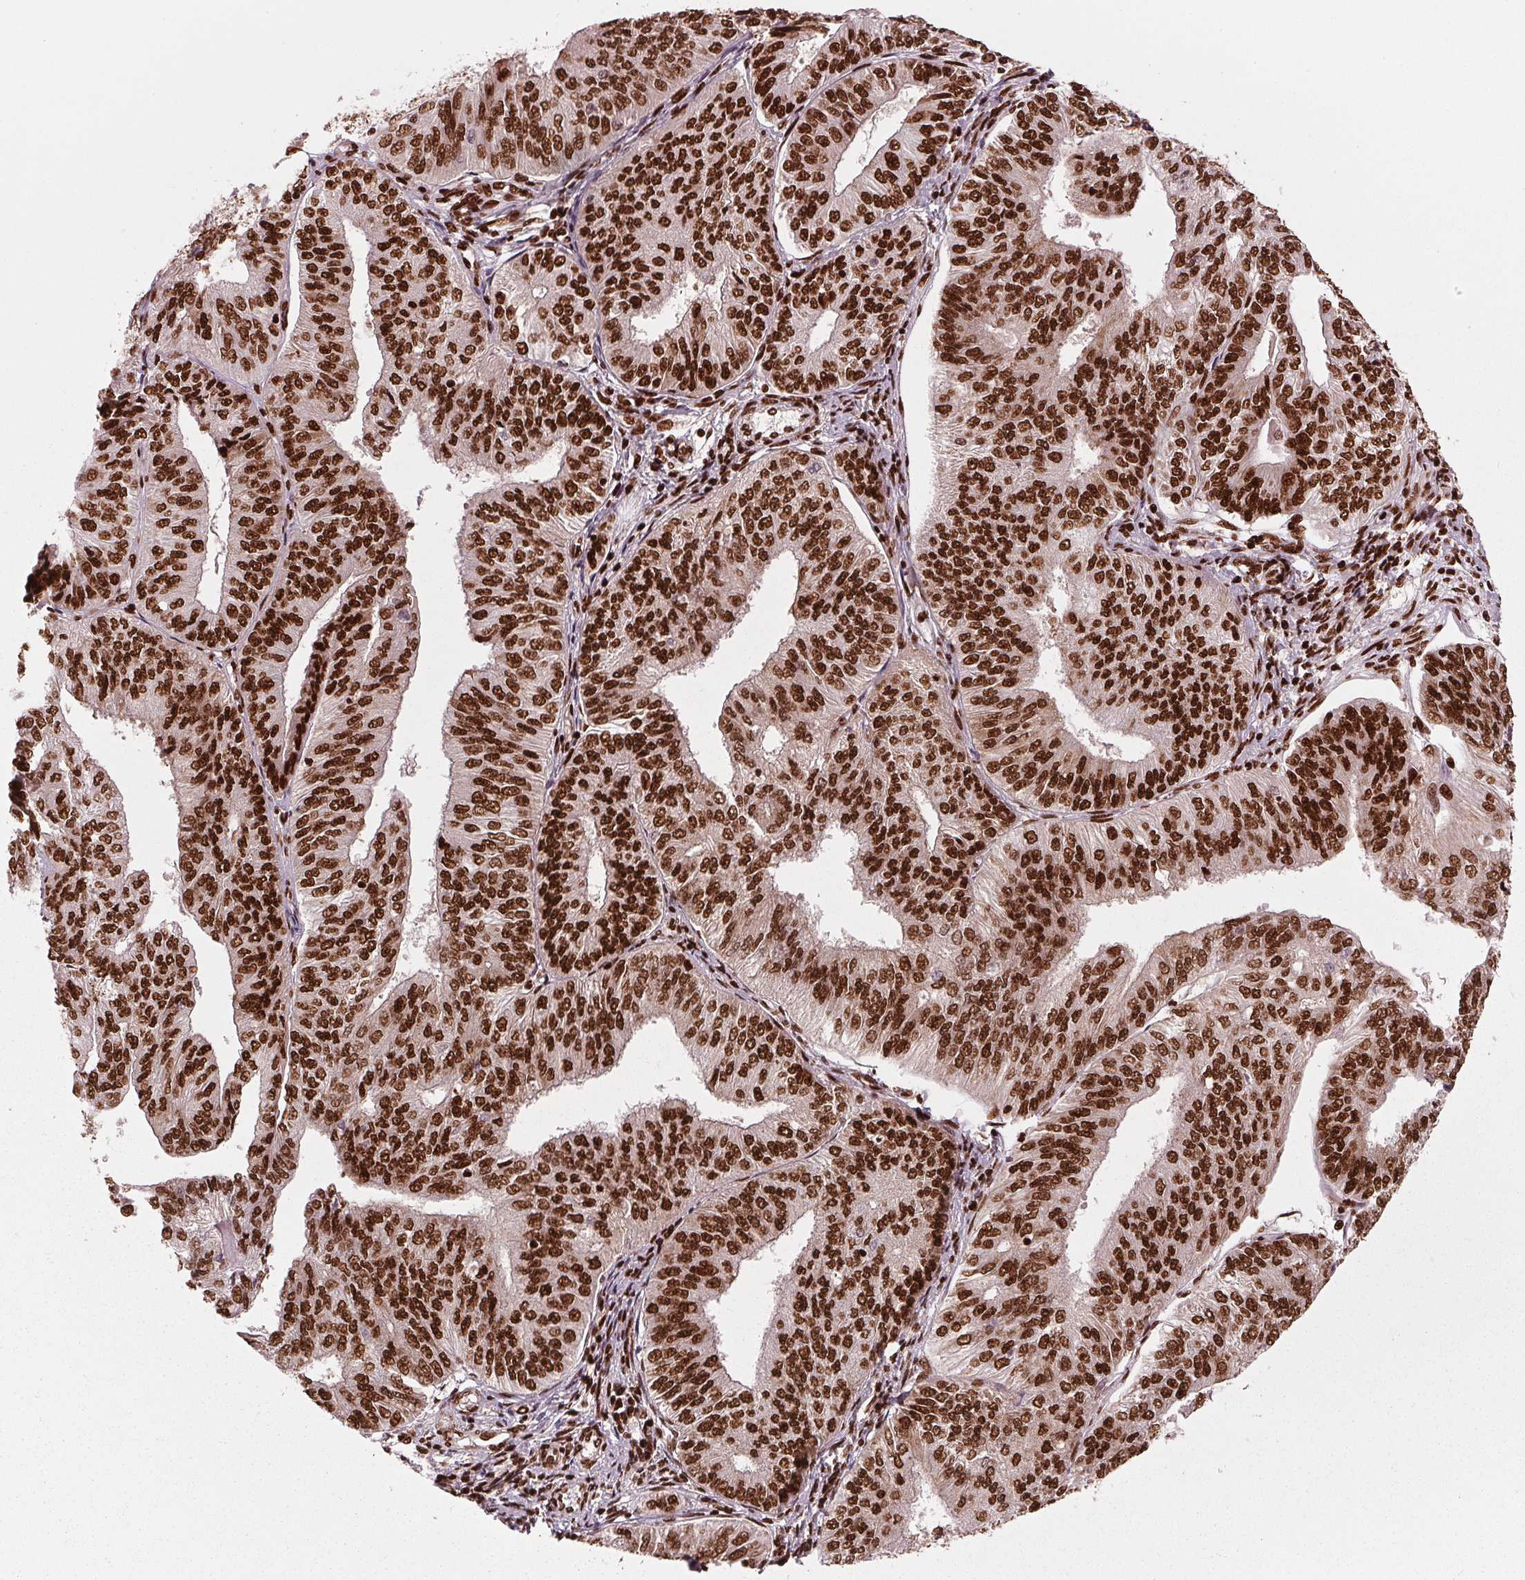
{"staining": {"intensity": "strong", "quantity": ">75%", "location": "nuclear"}, "tissue": "endometrial cancer", "cell_type": "Tumor cells", "image_type": "cancer", "snomed": [{"axis": "morphology", "description": "Adenocarcinoma, NOS"}, {"axis": "topography", "description": "Endometrium"}], "caption": "Endometrial cancer (adenocarcinoma) stained with a brown dye demonstrates strong nuclear positive expression in approximately >75% of tumor cells.", "gene": "BRD4", "patient": {"sex": "female", "age": 58}}